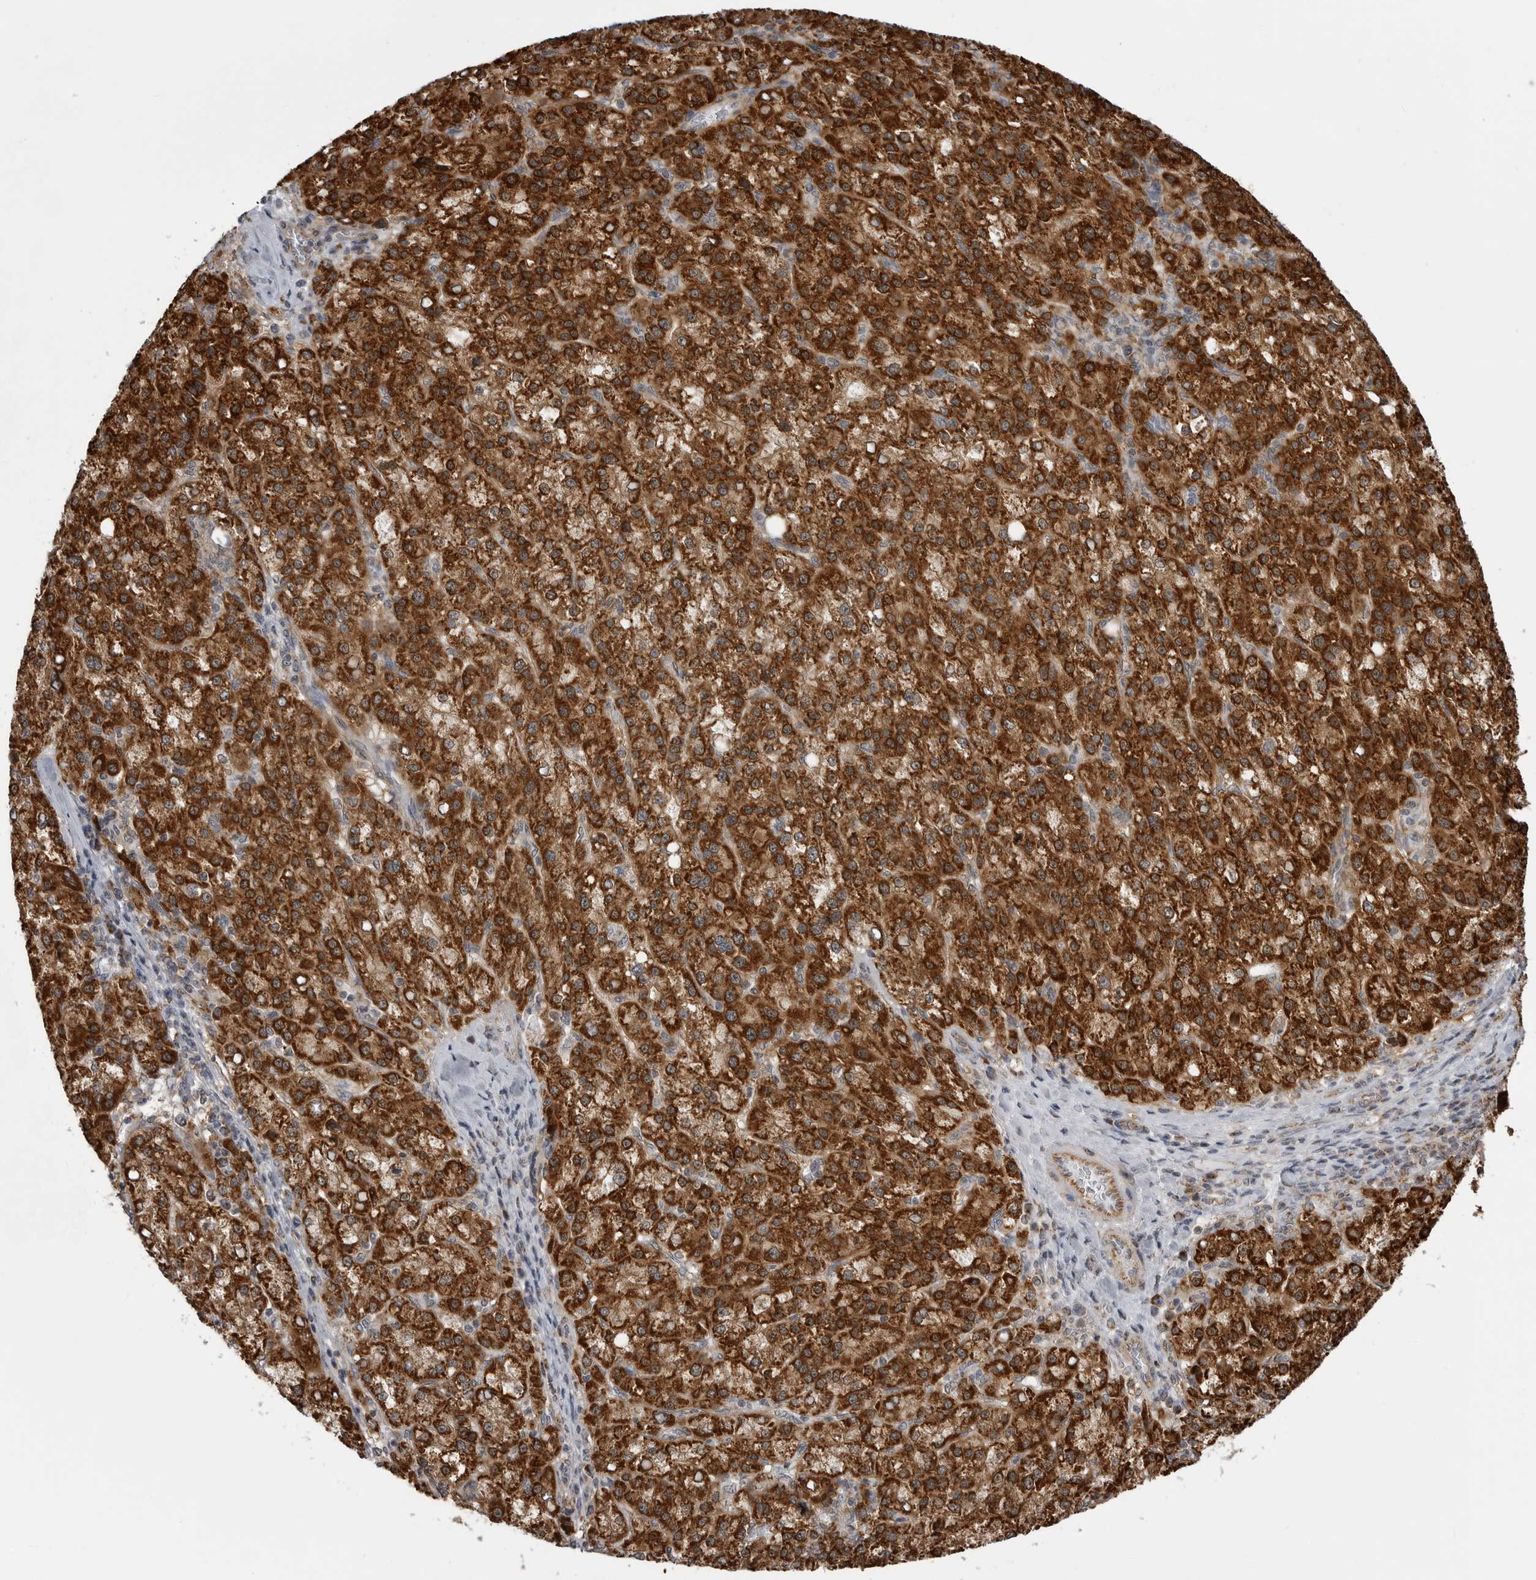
{"staining": {"intensity": "strong", "quantity": ">75%", "location": "cytoplasmic/membranous"}, "tissue": "liver cancer", "cell_type": "Tumor cells", "image_type": "cancer", "snomed": [{"axis": "morphology", "description": "Carcinoma, Hepatocellular, NOS"}, {"axis": "topography", "description": "Liver"}], "caption": "The immunohistochemical stain labels strong cytoplasmic/membranous staining in tumor cells of hepatocellular carcinoma (liver) tissue.", "gene": "FH", "patient": {"sex": "female", "age": 58}}